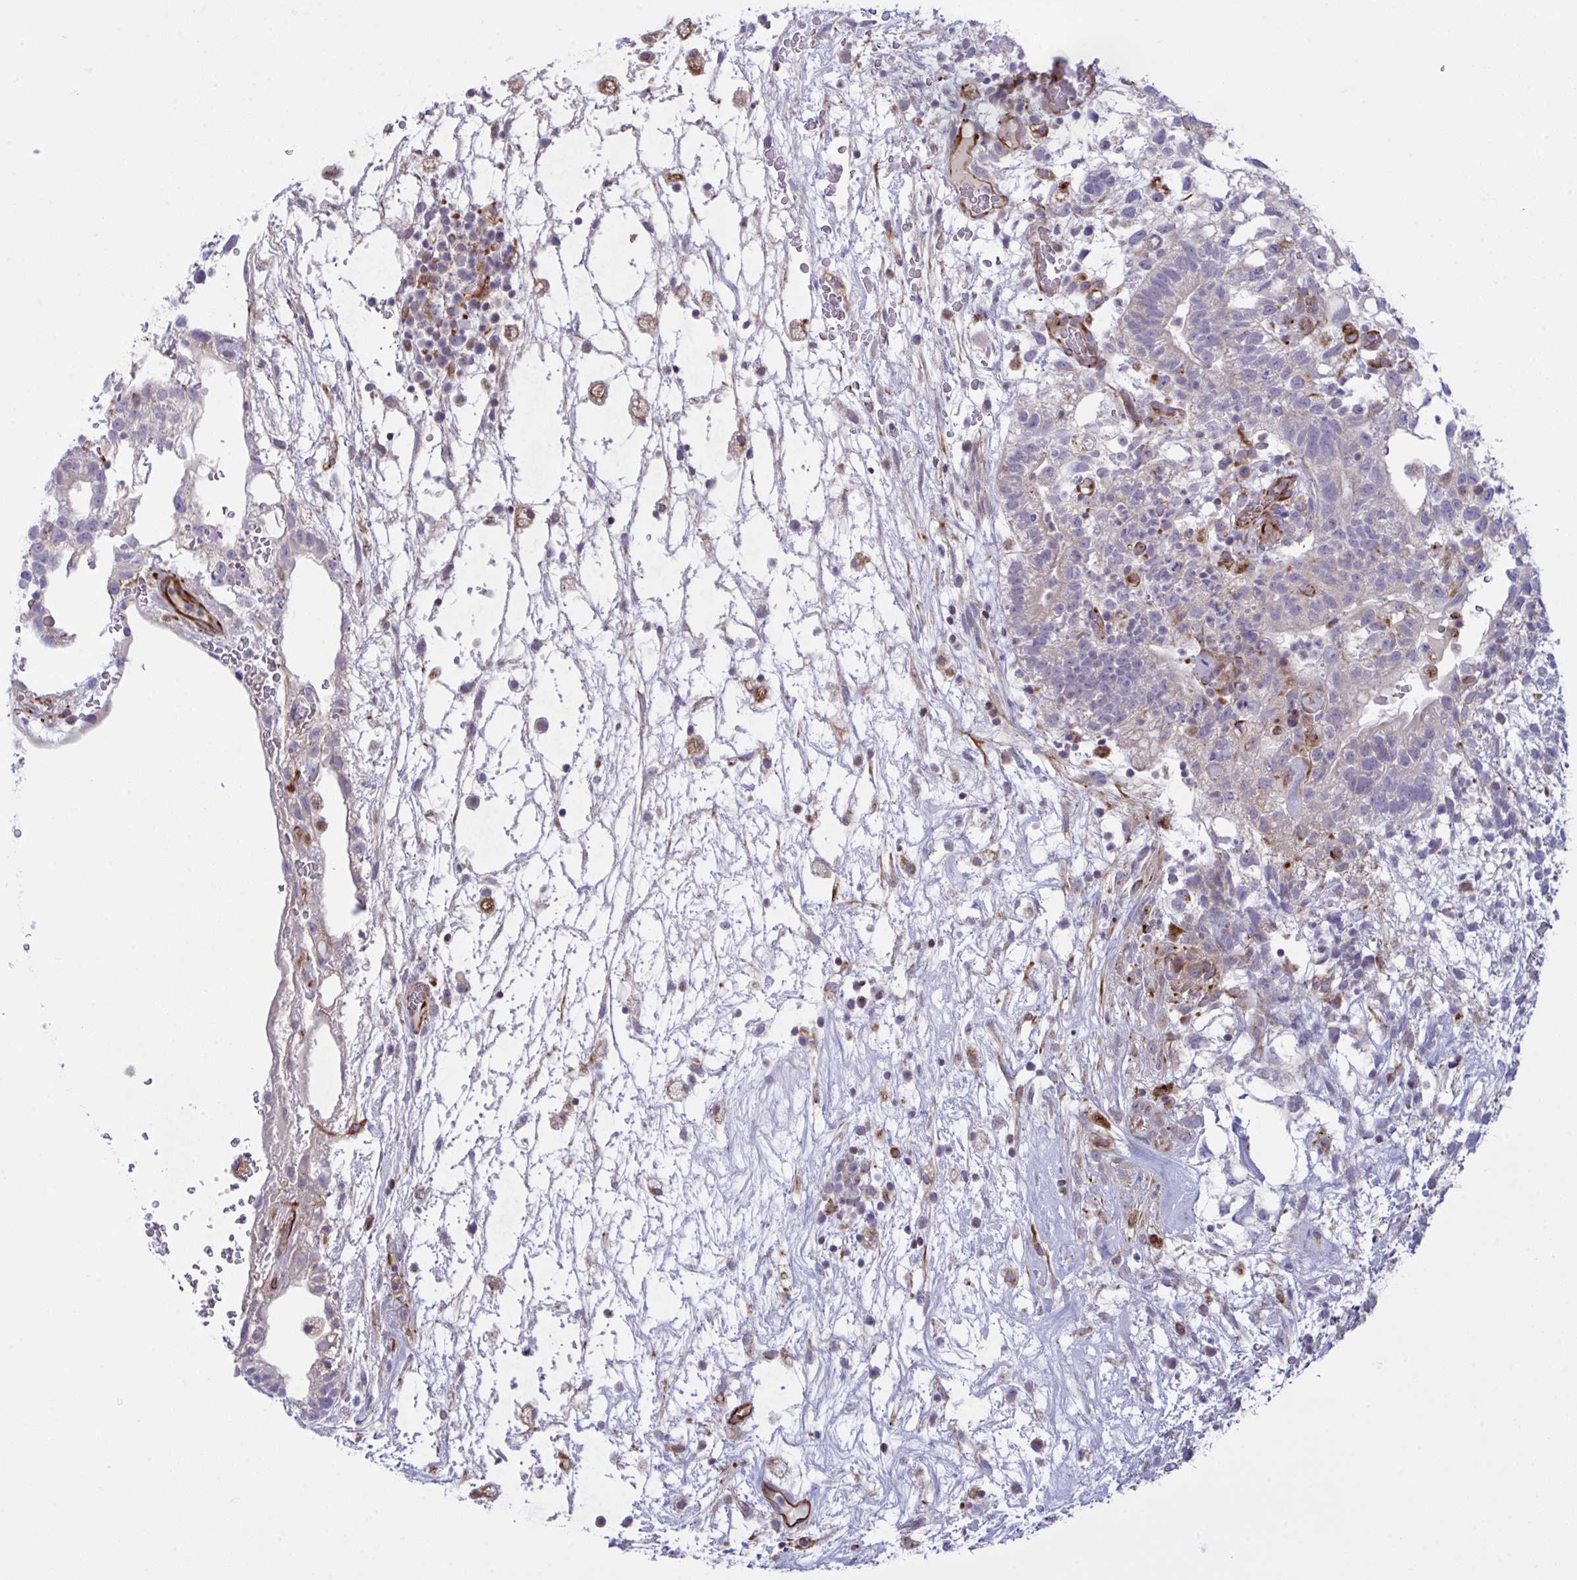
{"staining": {"intensity": "negative", "quantity": "none", "location": "none"}, "tissue": "testis cancer", "cell_type": "Tumor cells", "image_type": "cancer", "snomed": [{"axis": "morphology", "description": "Normal tissue, NOS"}, {"axis": "morphology", "description": "Carcinoma, Embryonal, NOS"}, {"axis": "topography", "description": "Testis"}], "caption": "This photomicrograph is of testis cancer (embryonal carcinoma) stained with immunohistochemistry to label a protein in brown with the nuclei are counter-stained blue. There is no staining in tumor cells. (Immunohistochemistry, brightfield microscopy, high magnification).", "gene": "DCBLD1", "patient": {"sex": "male", "age": 32}}